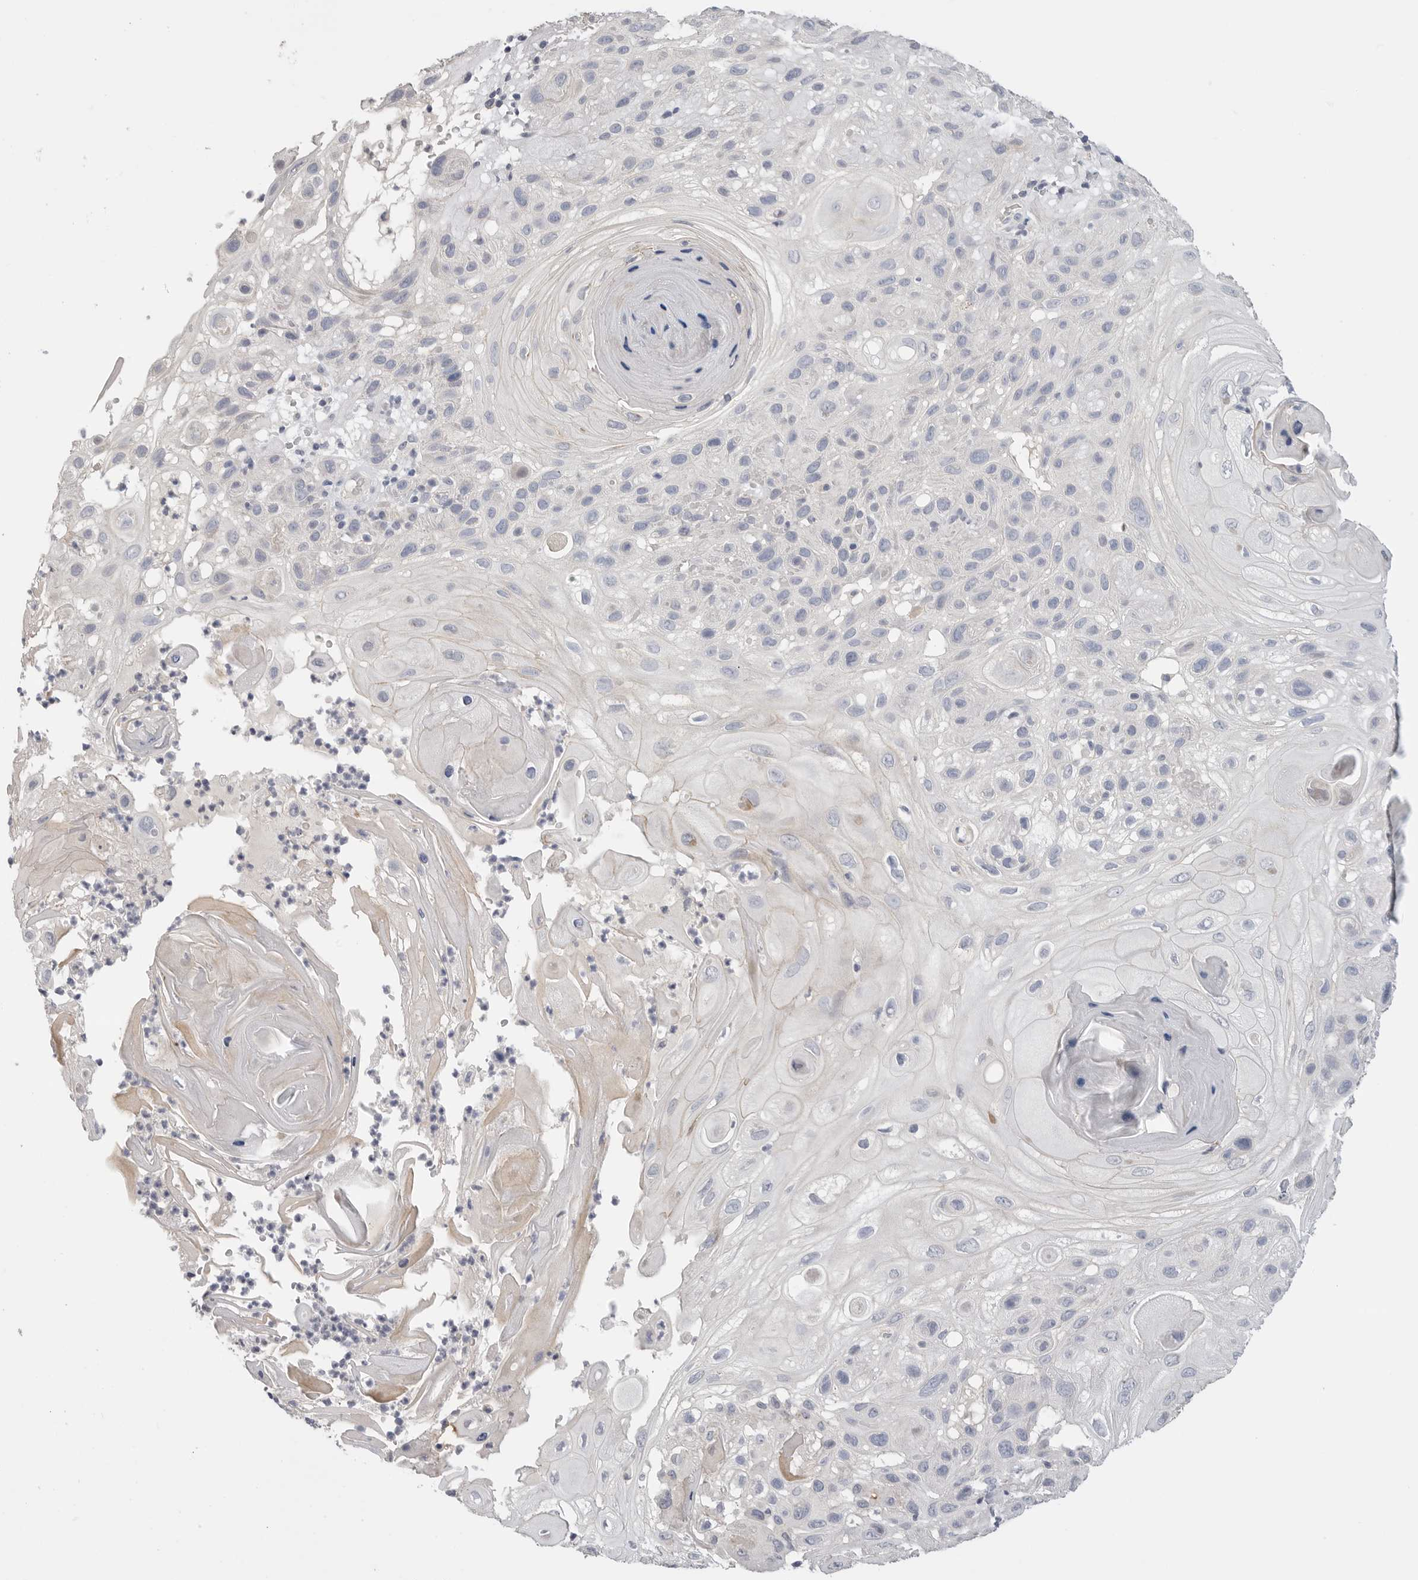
{"staining": {"intensity": "negative", "quantity": "none", "location": "none"}, "tissue": "skin cancer", "cell_type": "Tumor cells", "image_type": "cancer", "snomed": [{"axis": "morphology", "description": "Normal tissue, NOS"}, {"axis": "morphology", "description": "Squamous cell carcinoma, NOS"}, {"axis": "topography", "description": "Skin"}], "caption": "IHC of squamous cell carcinoma (skin) exhibits no expression in tumor cells.", "gene": "FBN2", "patient": {"sex": "female", "age": 96}}